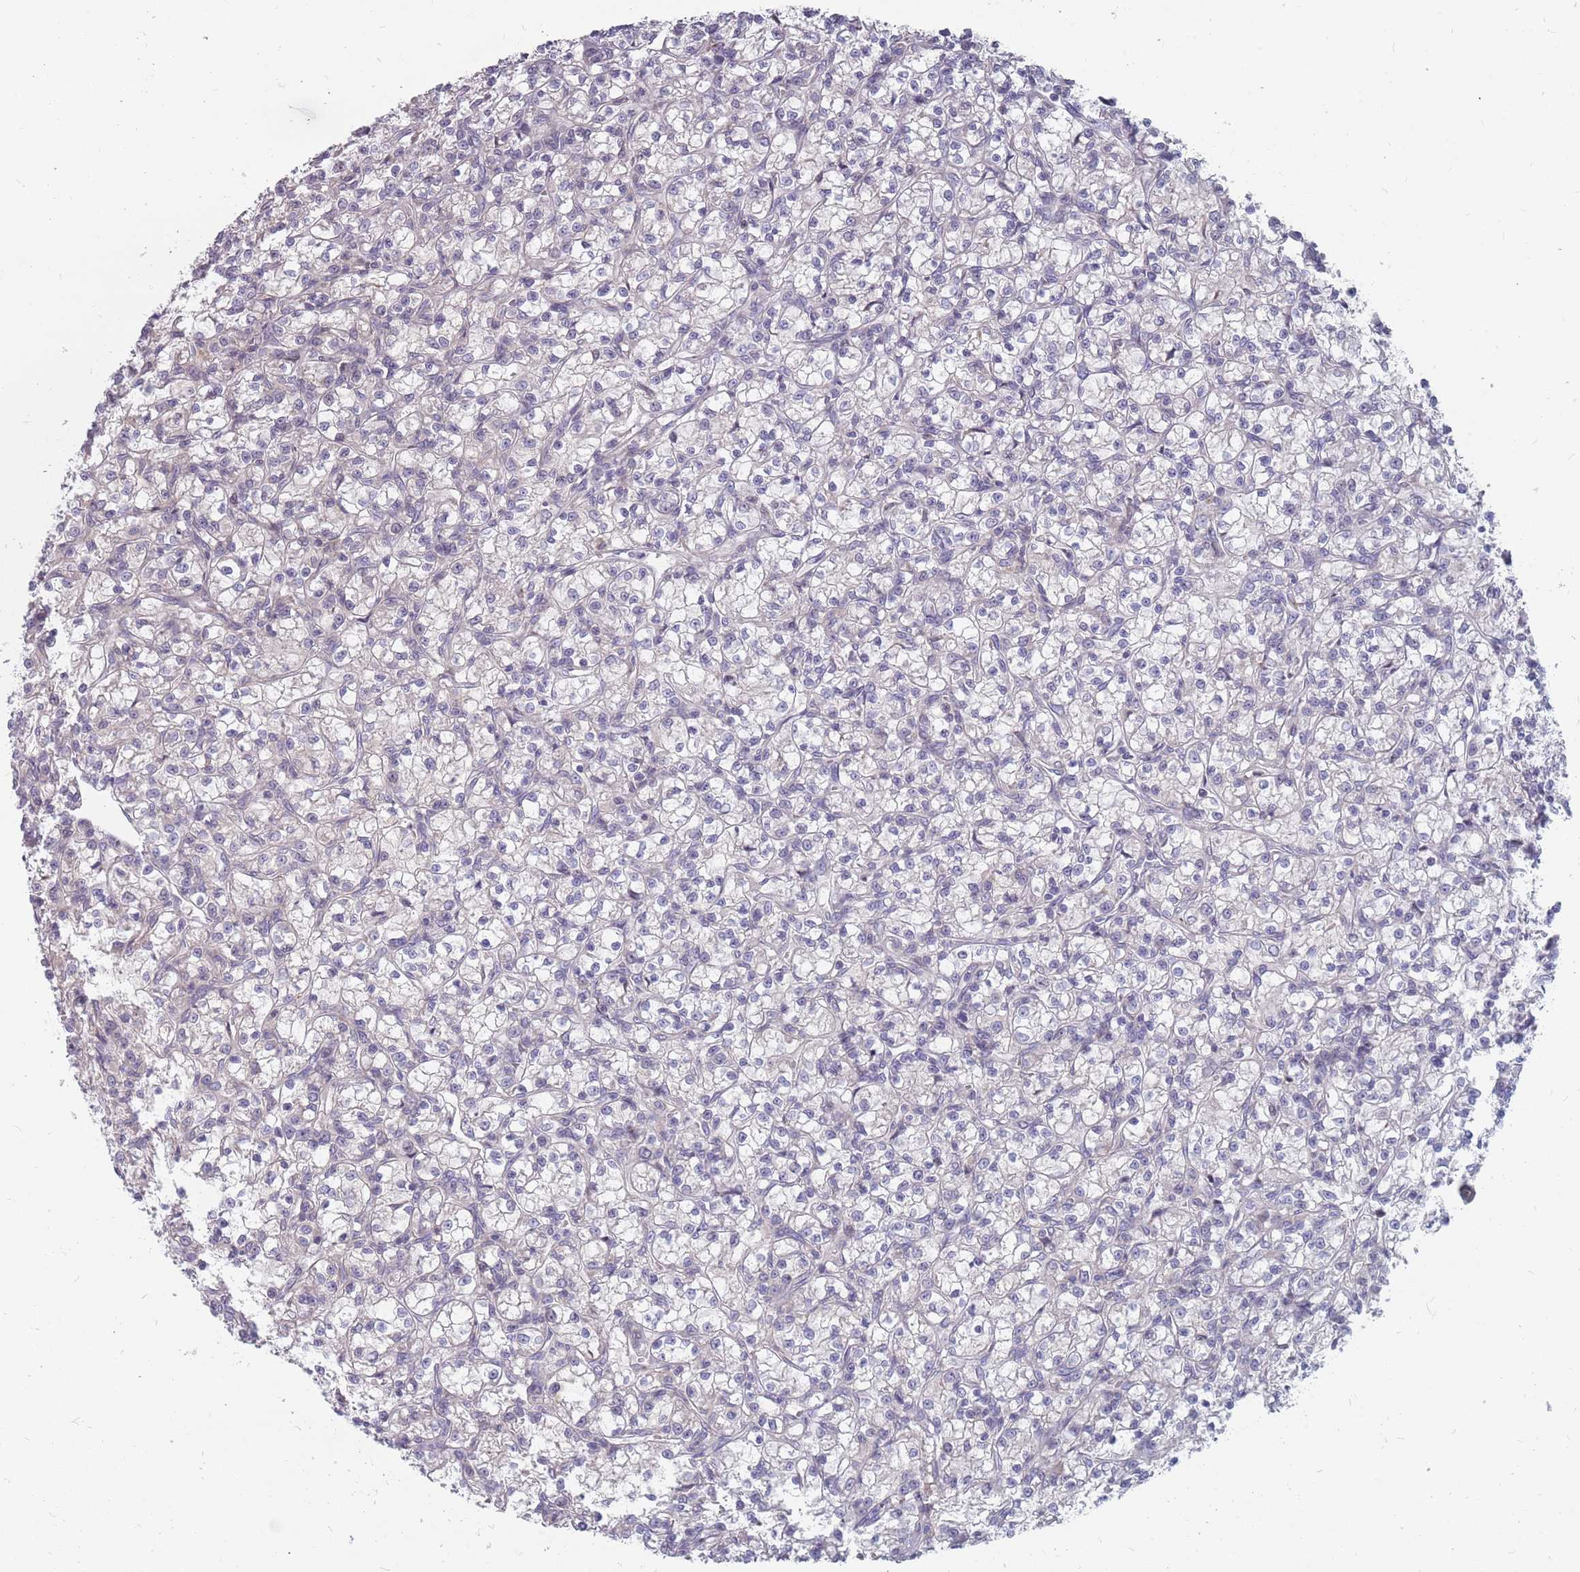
{"staining": {"intensity": "negative", "quantity": "none", "location": "none"}, "tissue": "renal cancer", "cell_type": "Tumor cells", "image_type": "cancer", "snomed": [{"axis": "morphology", "description": "Adenocarcinoma, NOS"}, {"axis": "topography", "description": "Kidney"}], "caption": "The histopathology image shows no significant expression in tumor cells of adenocarcinoma (renal).", "gene": "CMTR2", "patient": {"sex": "female", "age": 59}}